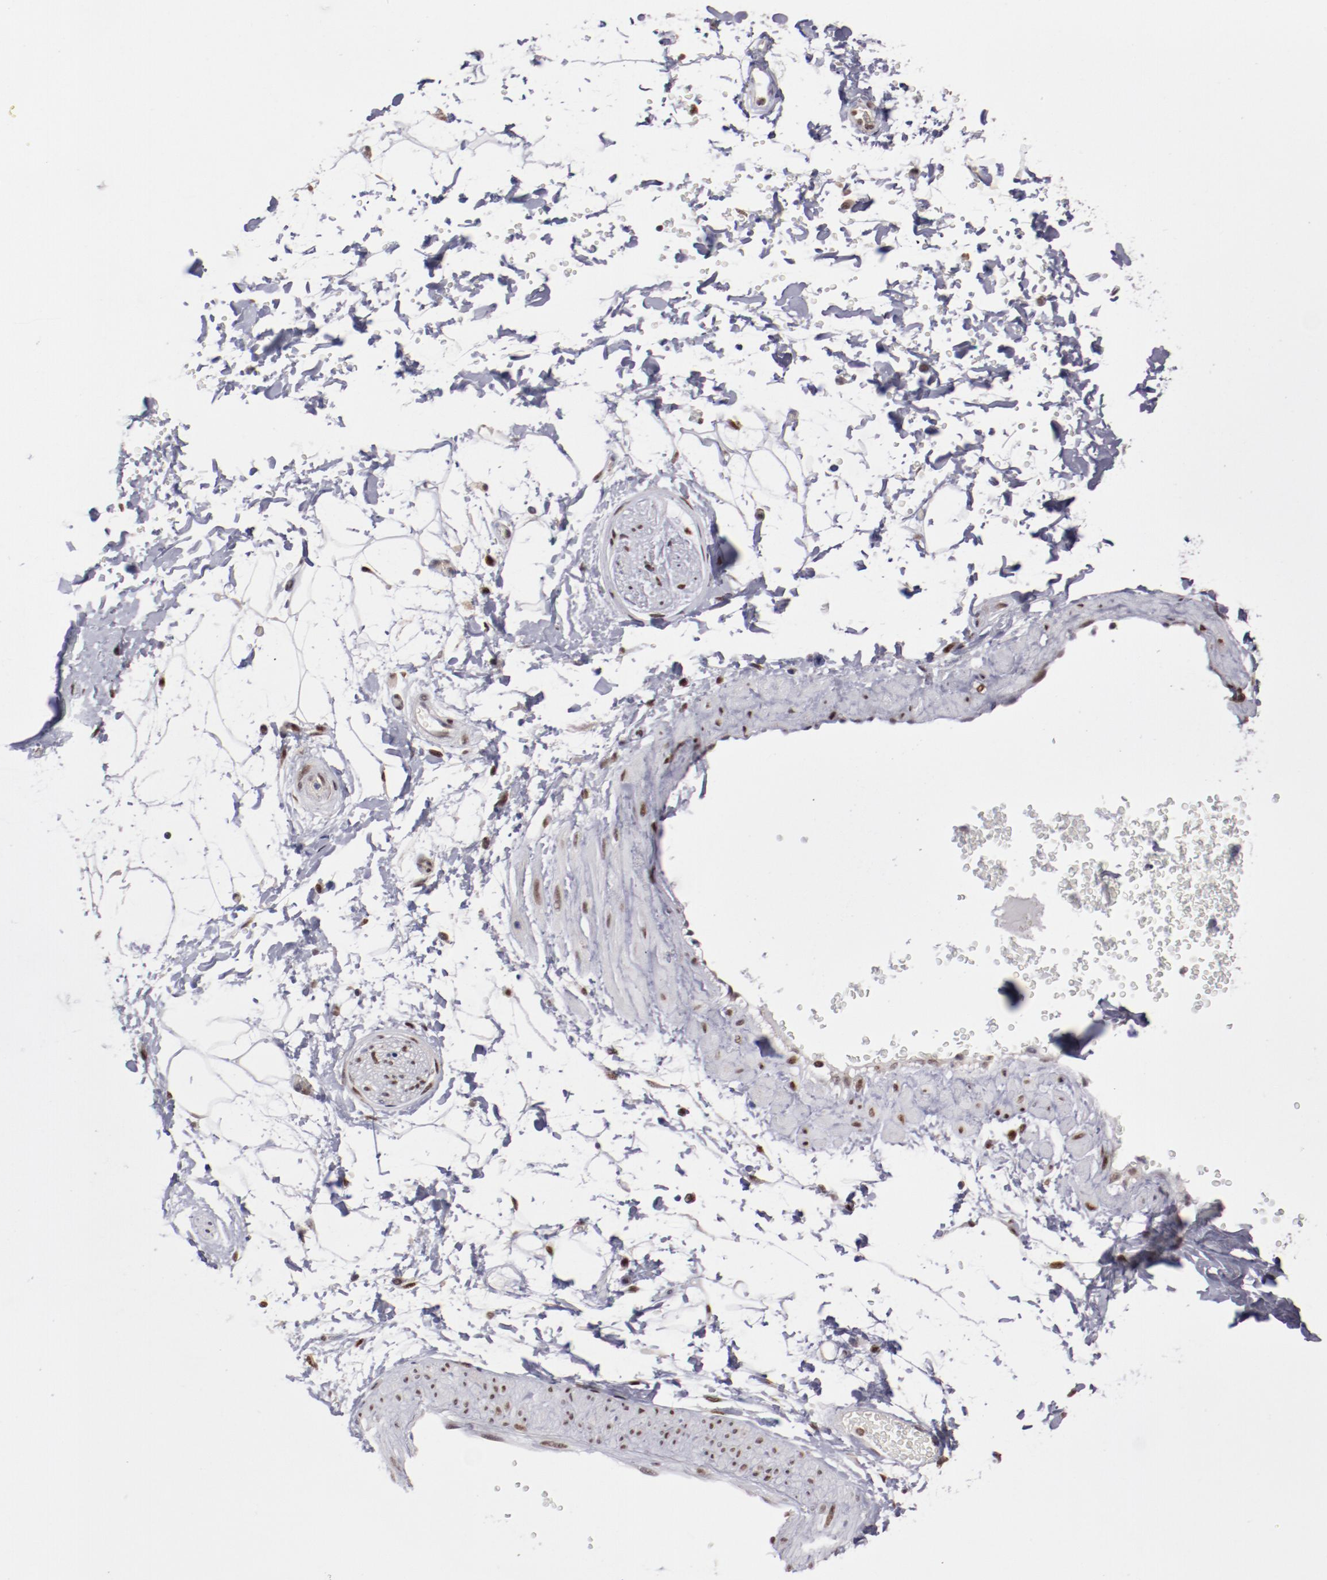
{"staining": {"intensity": "moderate", "quantity": ">75%", "location": "nuclear"}, "tissue": "adipose tissue", "cell_type": "Adipocytes", "image_type": "normal", "snomed": [{"axis": "morphology", "description": "Normal tissue, NOS"}, {"axis": "topography", "description": "Soft tissue"}], "caption": "A micrograph of human adipose tissue stained for a protein reveals moderate nuclear brown staining in adipocytes.", "gene": "ARNT", "patient": {"sex": "male", "age": 72}}